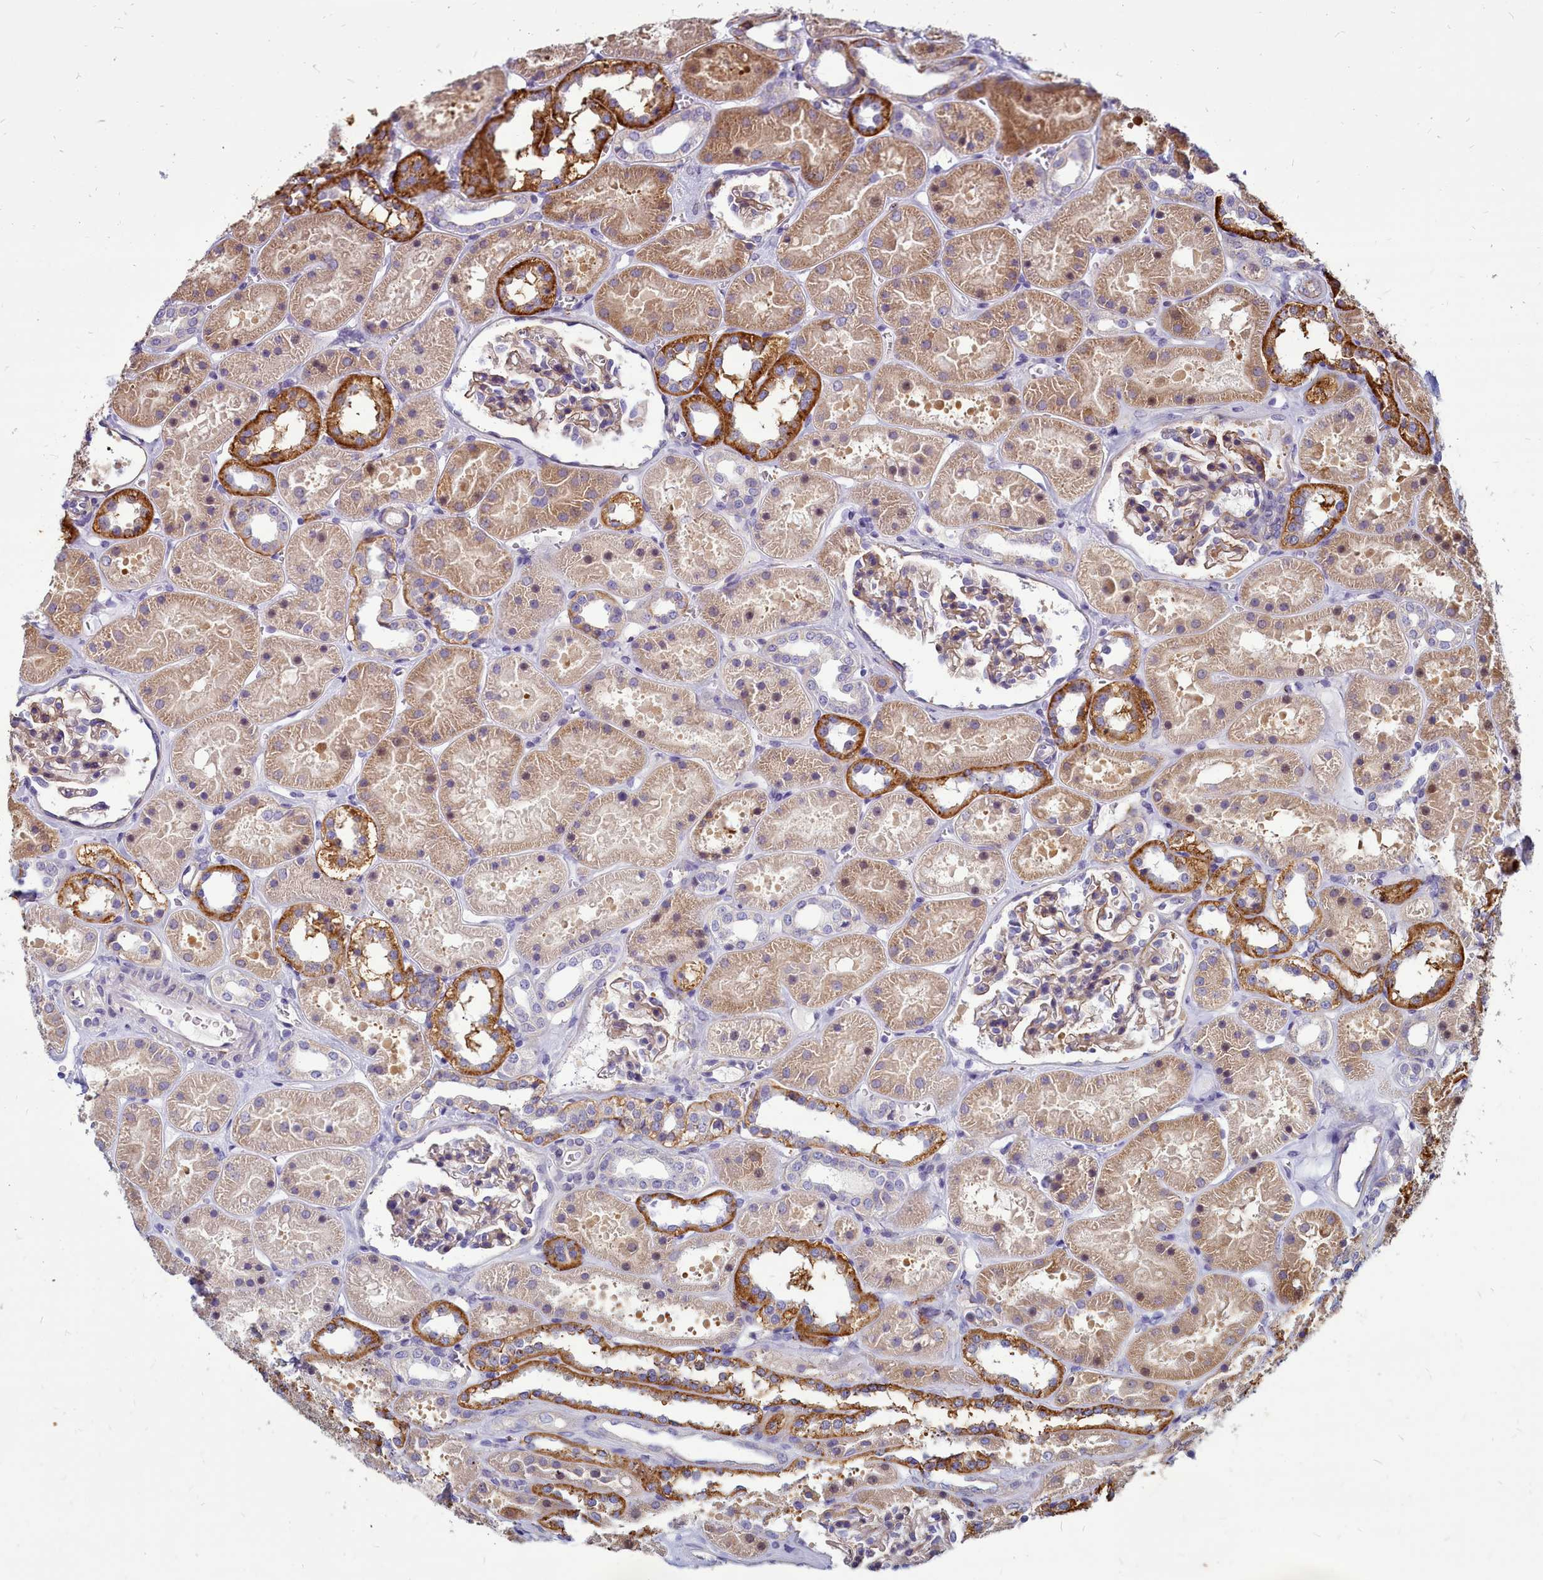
{"staining": {"intensity": "weak", "quantity": ">75%", "location": "cytoplasmic/membranous"}, "tissue": "kidney", "cell_type": "Cells in glomeruli", "image_type": "normal", "snomed": [{"axis": "morphology", "description": "Normal tissue, NOS"}, {"axis": "topography", "description": "Kidney"}], "caption": "Immunohistochemistry (IHC) of benign human kidney demonstrates low levels of weak cytoplasmic/membranous positivity in approximately >75% of cells in glomeruli. Nuclei are stained in blue.", "gene": "TTC5", "patient": {"sex": "female", "age": 41}}